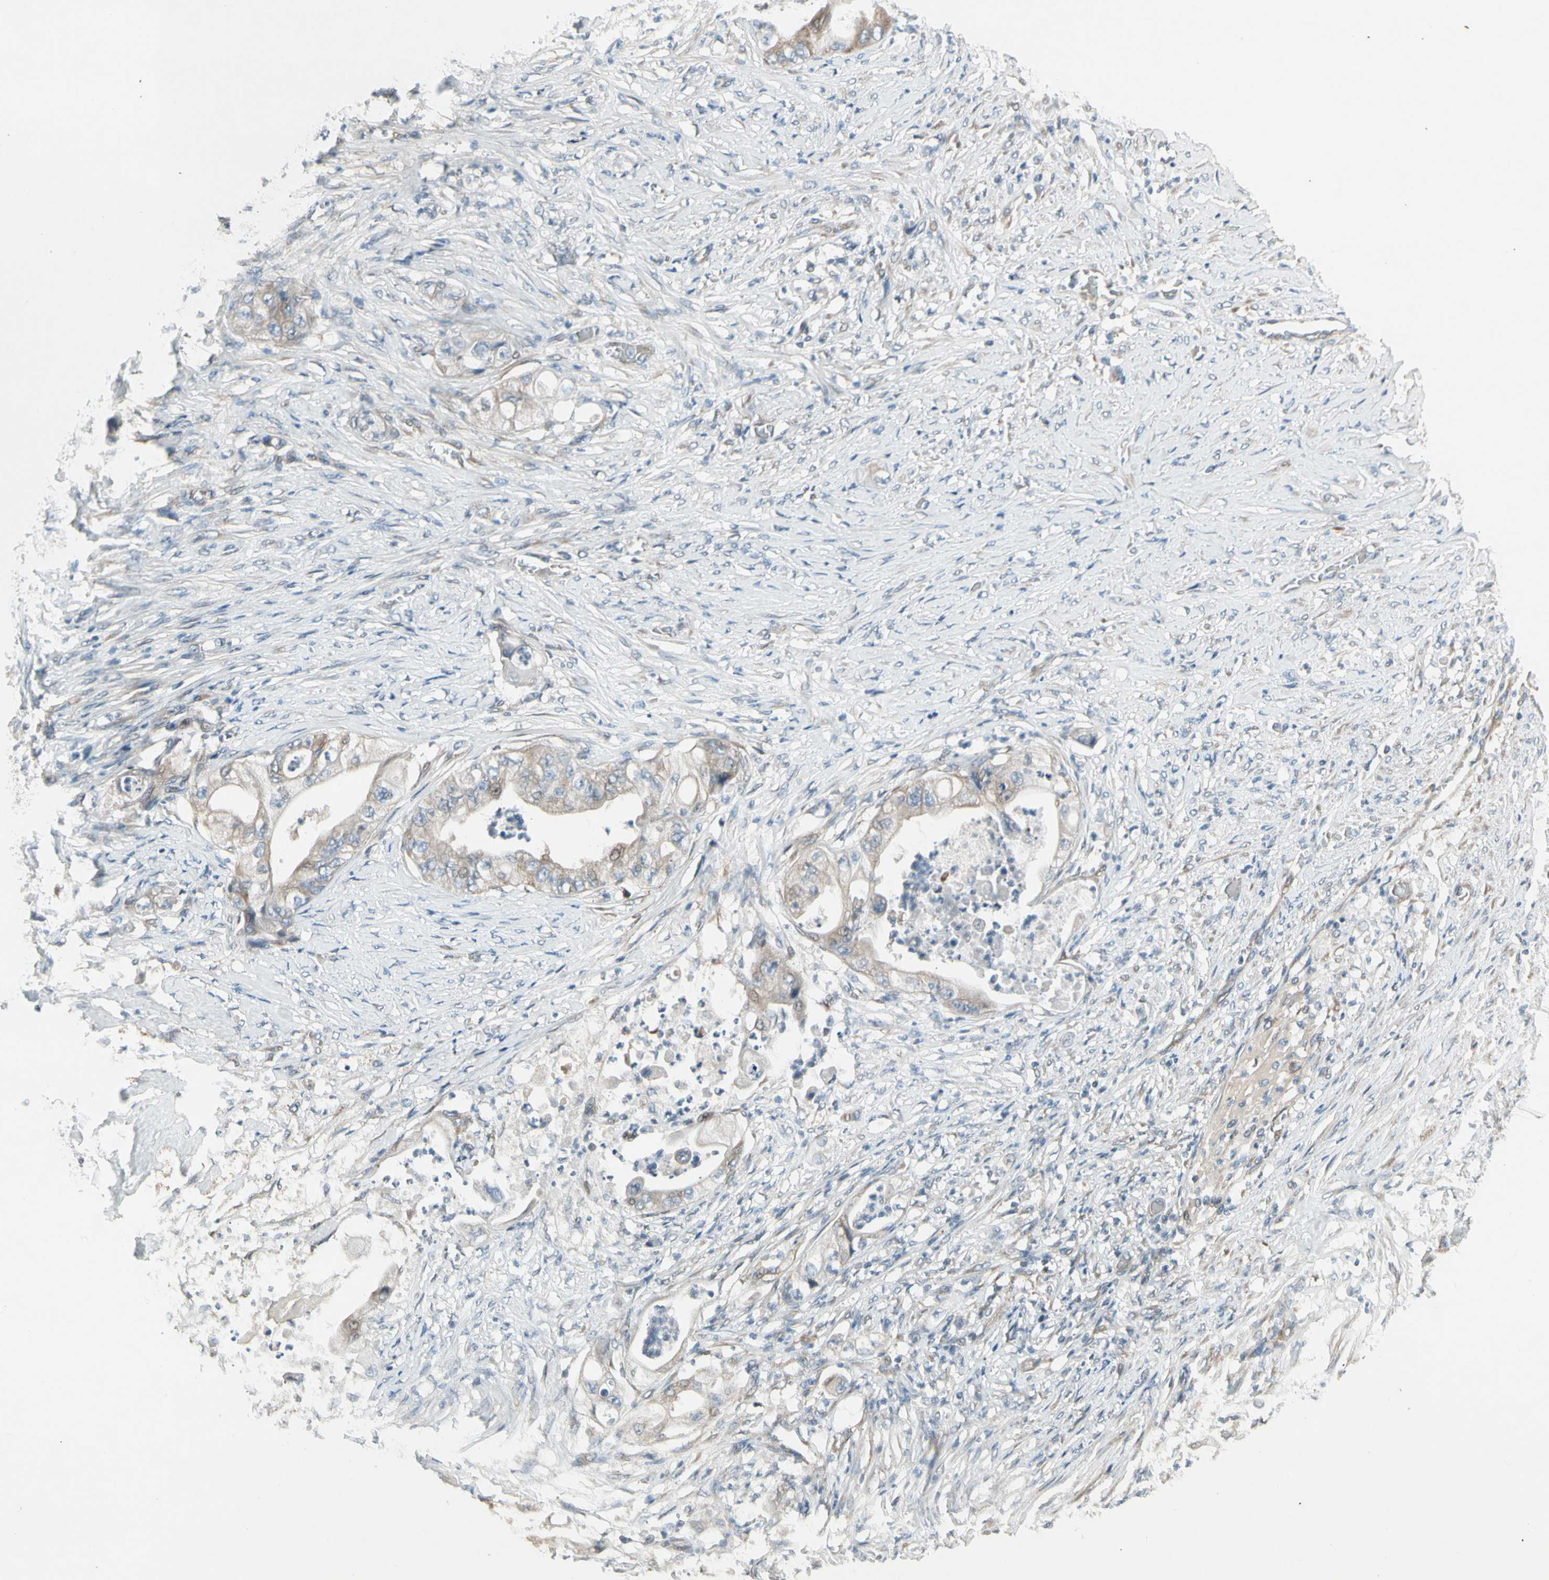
{"staining": {"intensity": "moderate", "quantity": ">75%", "location": "cytoplasmic/membranous"}, "tissue": "stomach cancer", "cell_type": "Tumor cells", "image_type": "cancer", "snomed": [{"axis": "morphology", "description": "Adenocarcinoma, NOS"}, {"axis": "topography", "description": "Stomach"}], "caption": "Immunohistochemistry photomicrograph of neoplastic tissue: human adenocarcinoma (stomach) stained using IHC shows medium levels of moderate protein expression localized specifically in the cytoplasmic/membranous of tumor cells, appearing as a cytoplasmic/membranous brown color.", "gene": "PANK2", "patient": {"sex": "female", "age": 73}}